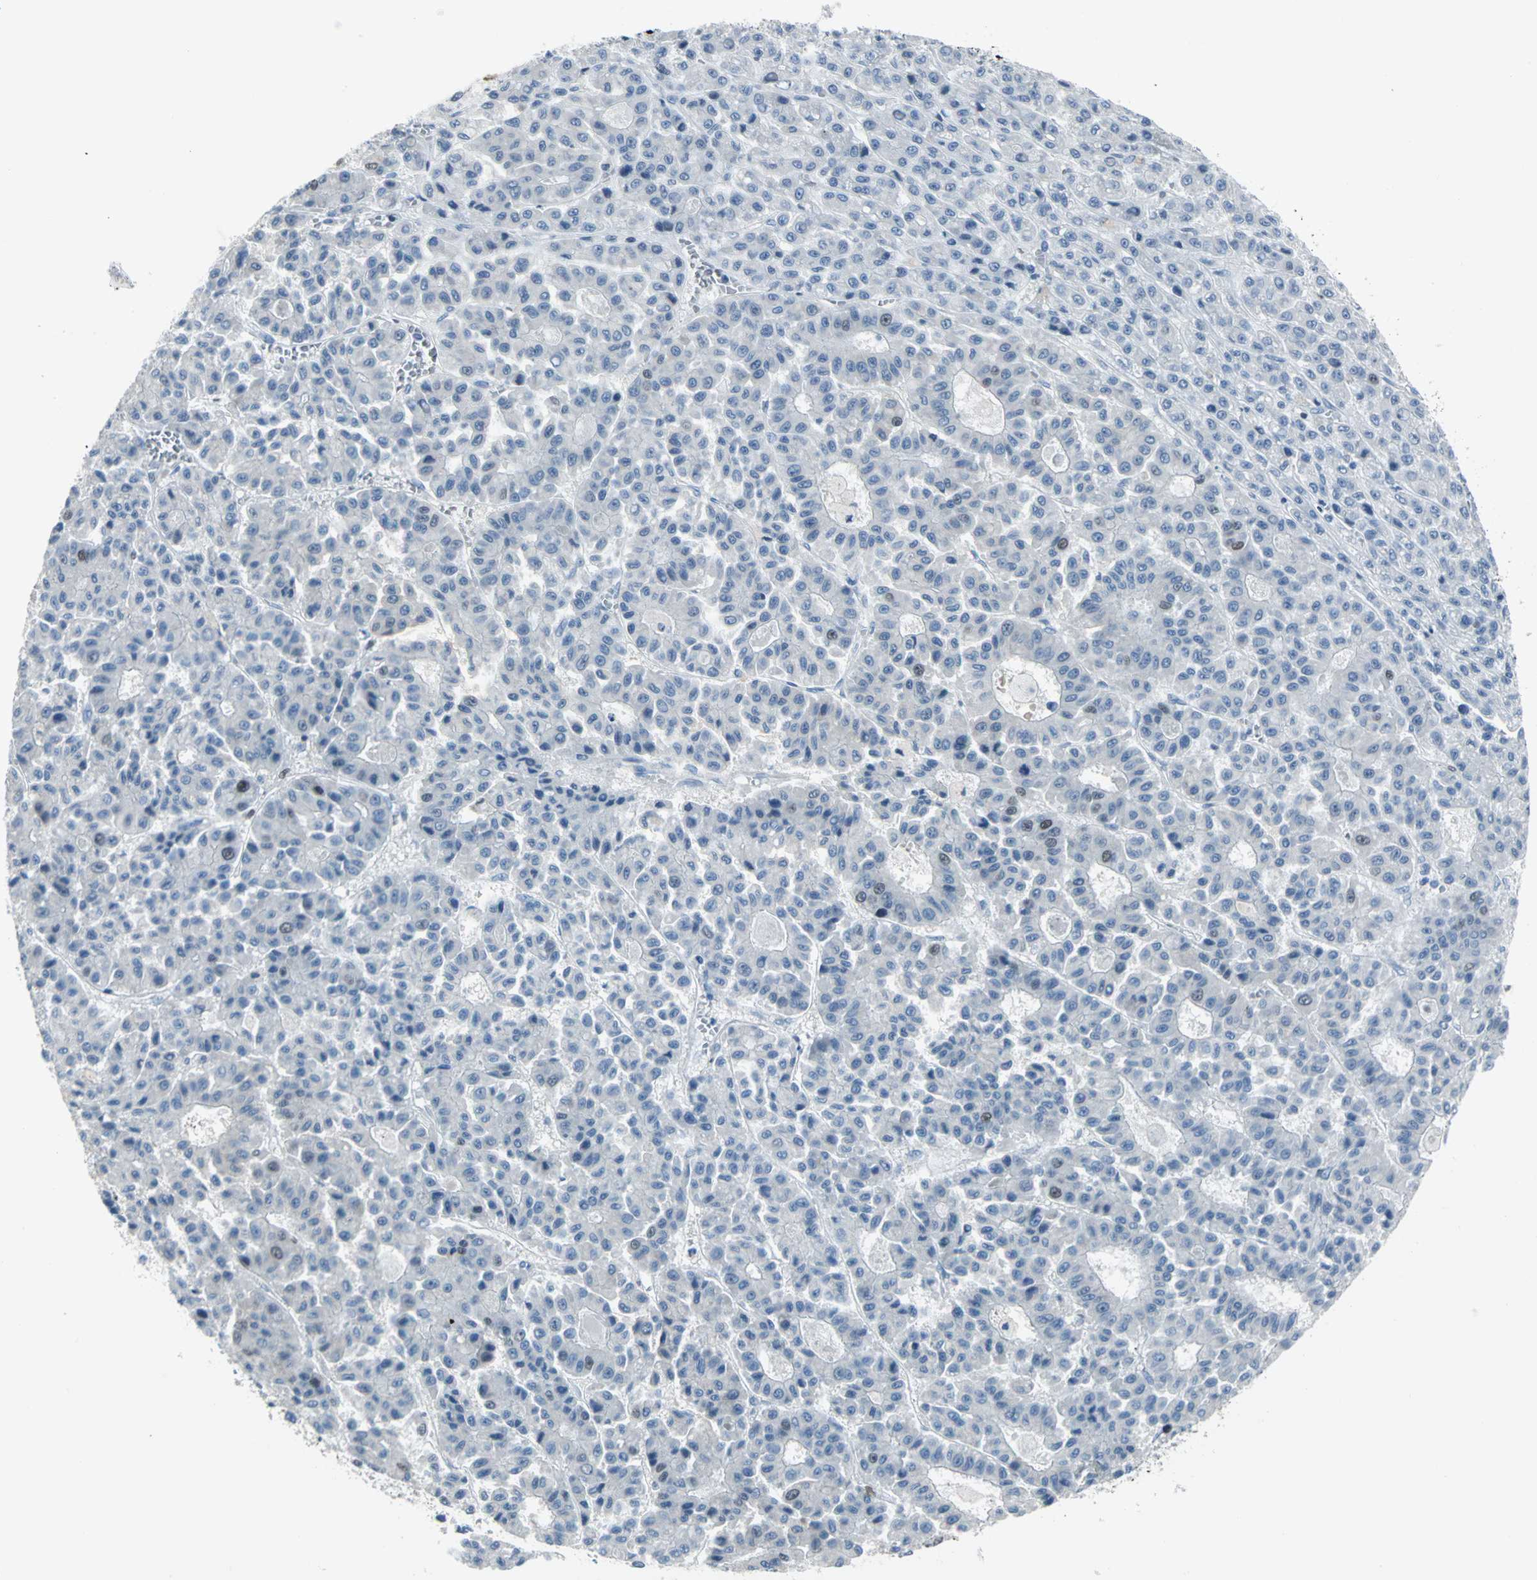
{"staining": {"intensity": "moderate", "quantity": "<25%", "location": "nuclear"}, "tissue": "liver cancer", "cell_type": "Tumor cells", "image_type": "cancer", "snomed": [{"axis": "morphology", "description": "Carcinoma, Hepatocellular, NOS"}, {"axis": "topography", "description": "Liver"}], "caption": "Immunohistochemical staining of liver cancer (hepatocellular carcinoma) reveals low levels of moderate nuclear protein expression in about <25% of tumor cells.", "gene": "MCM3", "patient": {"sex": "male", "age": 70}}